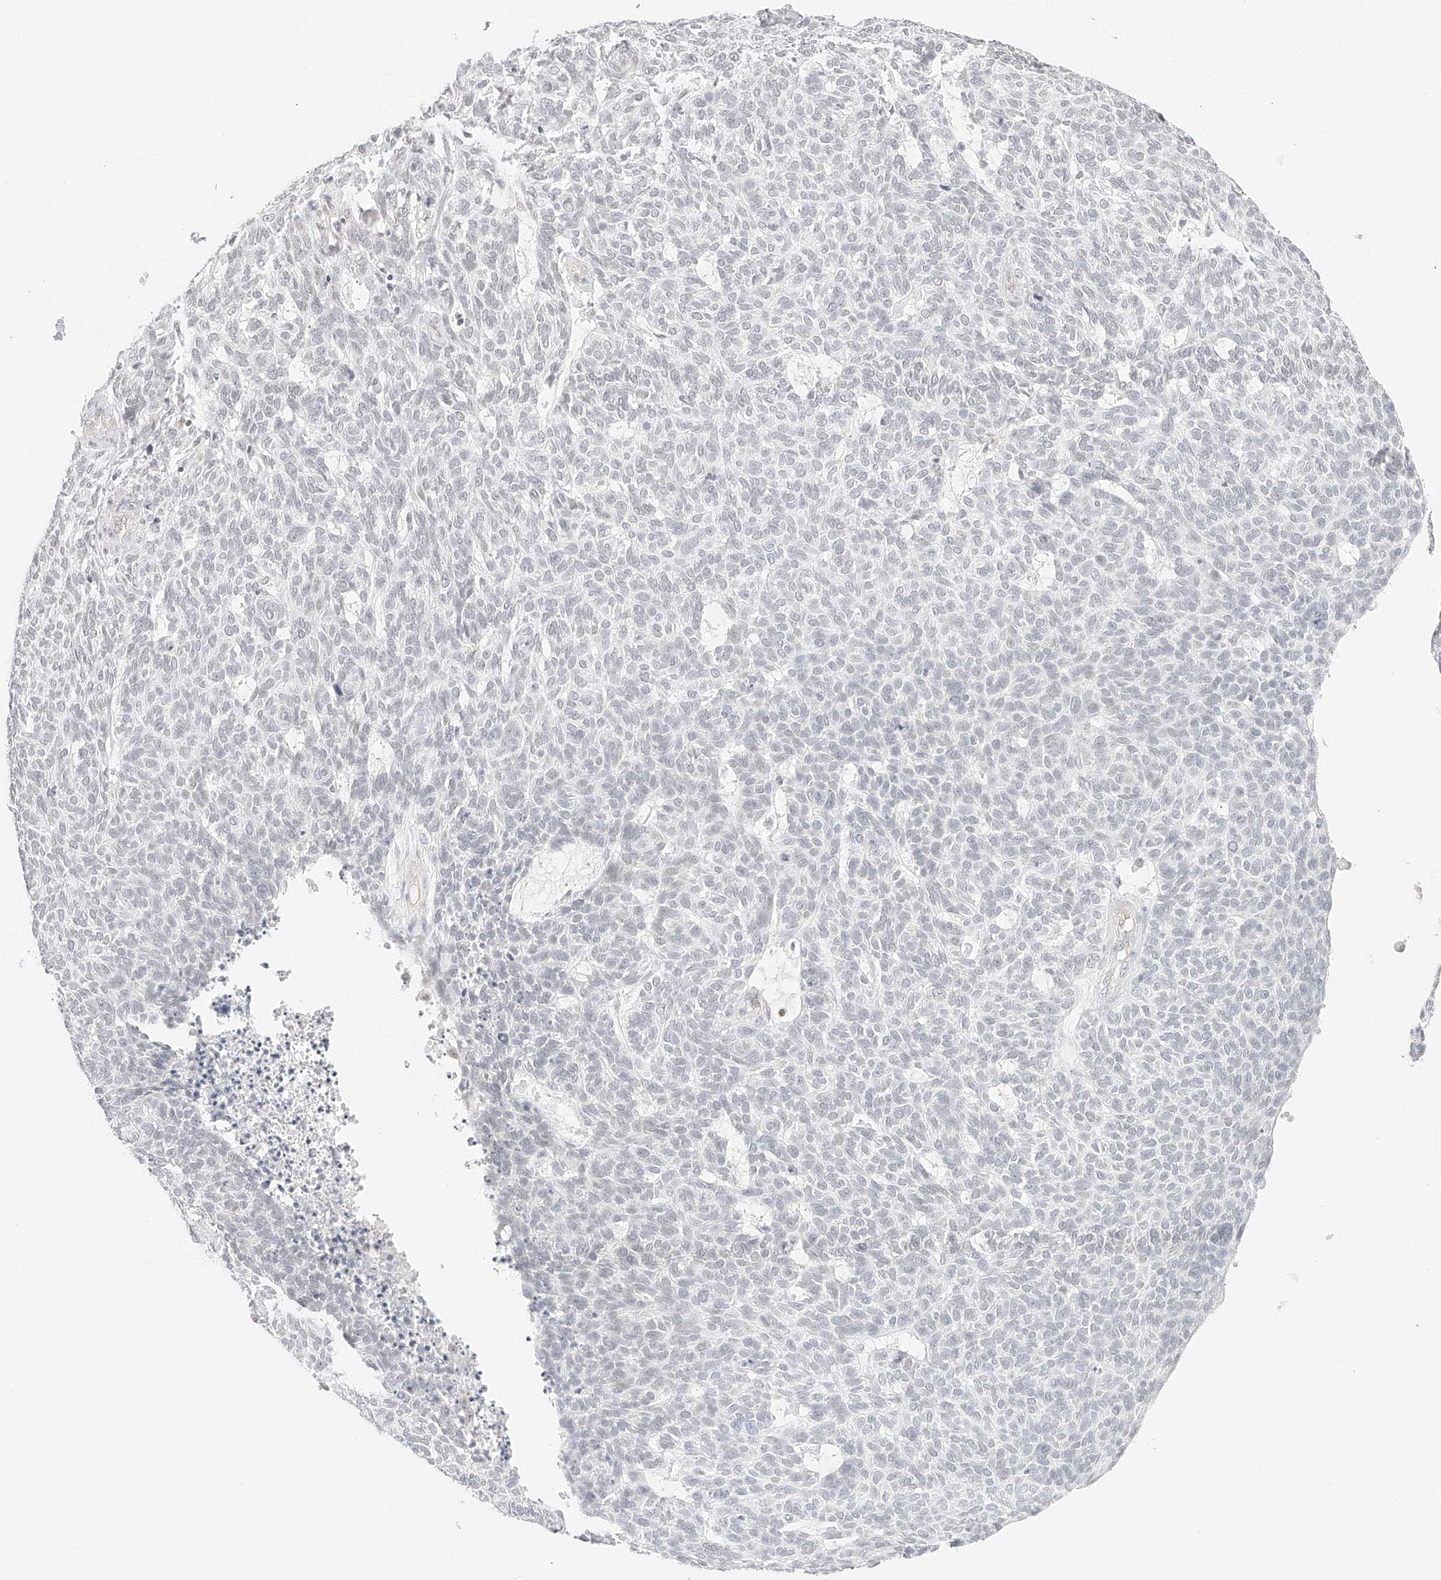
{"staining": {"intensity": "negative", "quantity": "none", "location": "none"}, "tissue": "skin cancer", "cell_type": "Tumor cells", "image_type": "cancer", "snomed": [{"axis": "morphology", "description": "Squamous cell carcinoma, NOS"}, {"axis": "topography", "description": "Skin"}], "caption": "Skin cancer (squamous cell carcinoma) stained for a protein using IHC displays no staining tumor cells.", "gene": "ZFP69", "patient": {"sex": "female", "age": 90}}